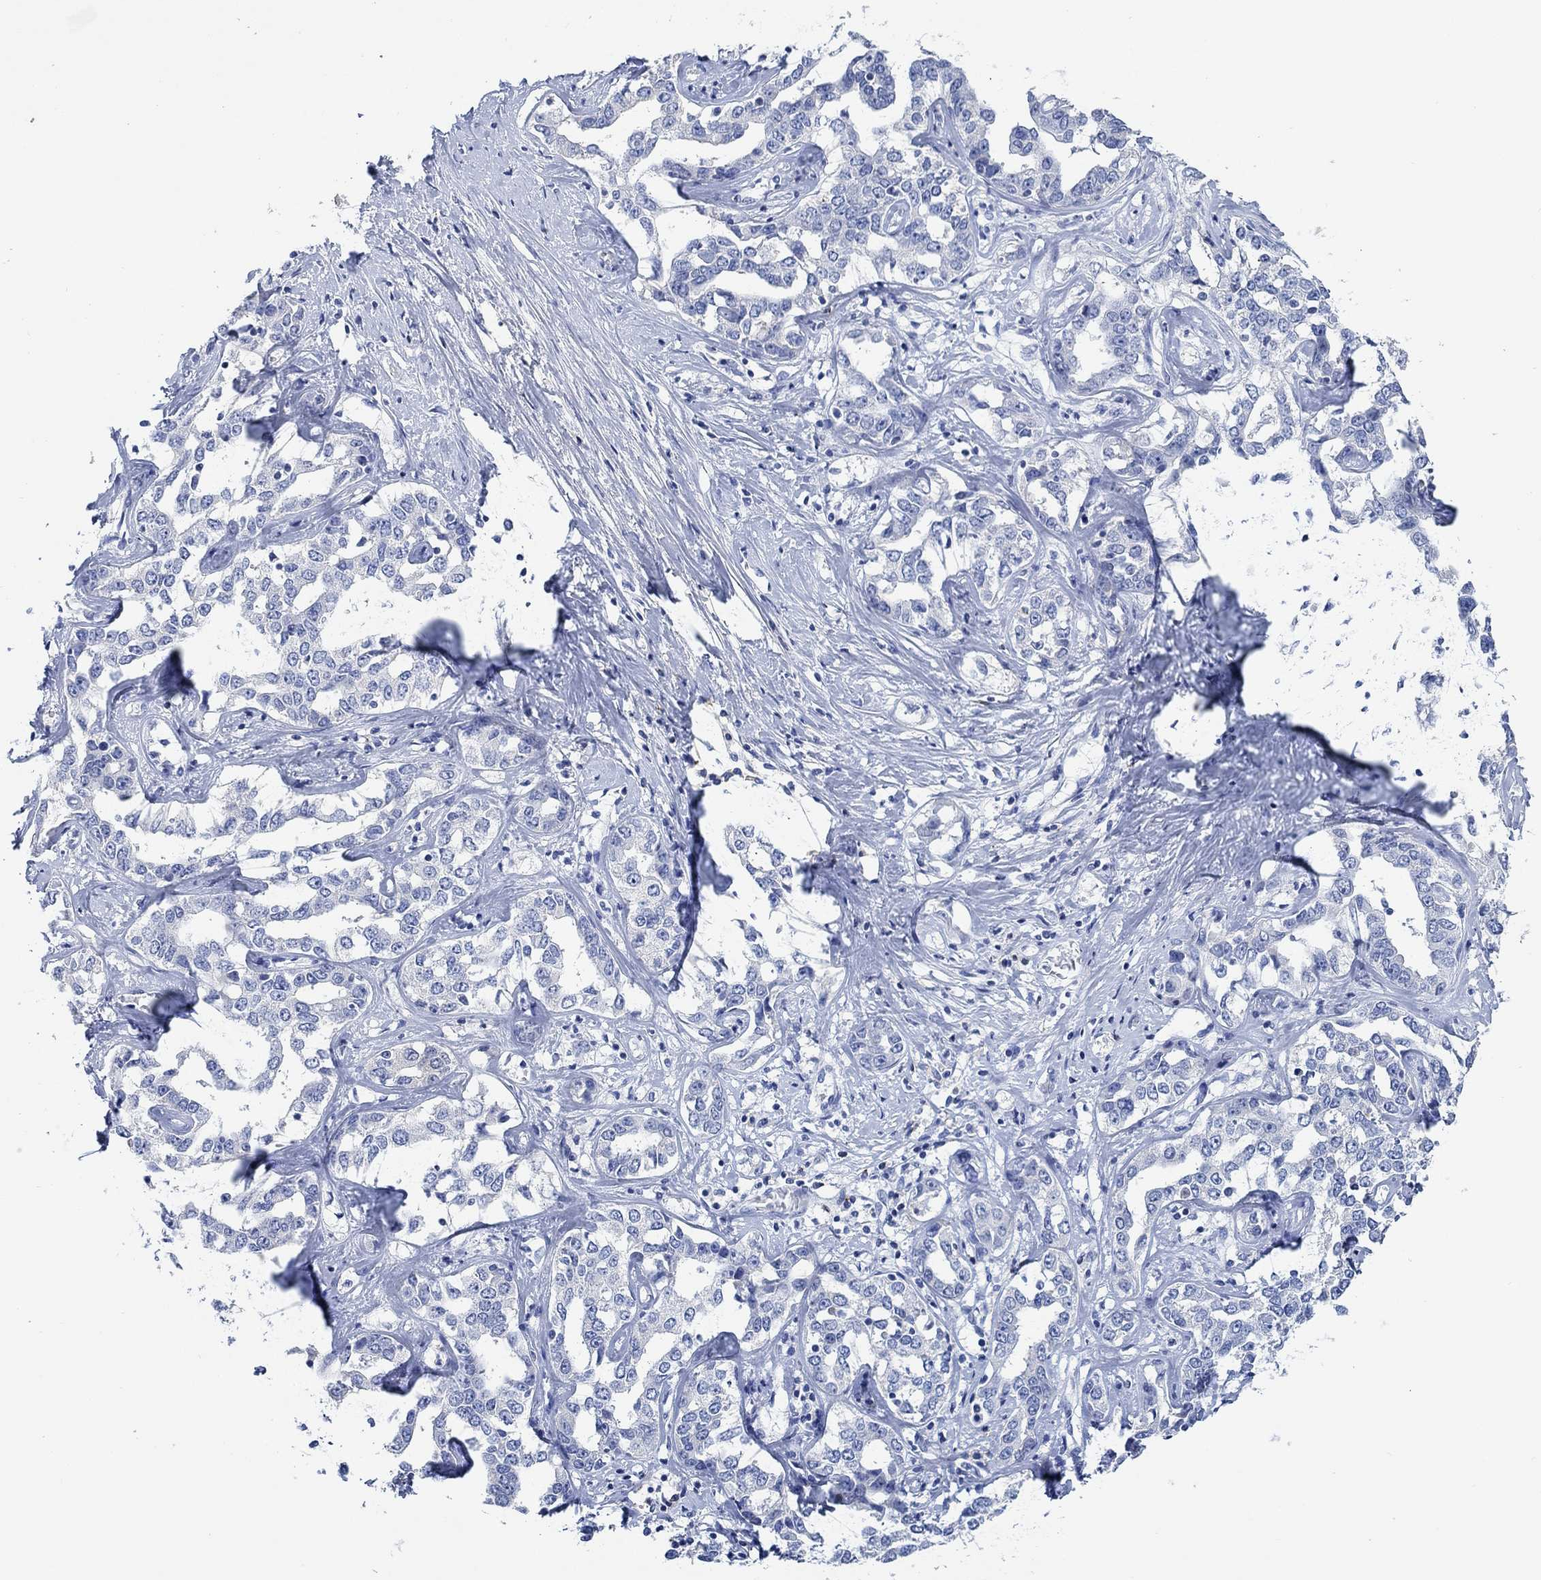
{"staining": {"intensity": "negative", "quantity": "none", "location": "none"}, "tissue": "liver cancer", "cell_type": "Tumor cells", "image_type": "cancer", "snomed": [{"axis": "morphology", "description": "Cholangiocarcinoma"}, {"axis": "topography", "description": "Liver"}], "caption": "Photomicrograph shows no significant protein expression in tumor cells of liver cancer (cholangiocarcinoma).", "gene": "PPP1R17", "patient": {"sex": "male", "age": 59}}